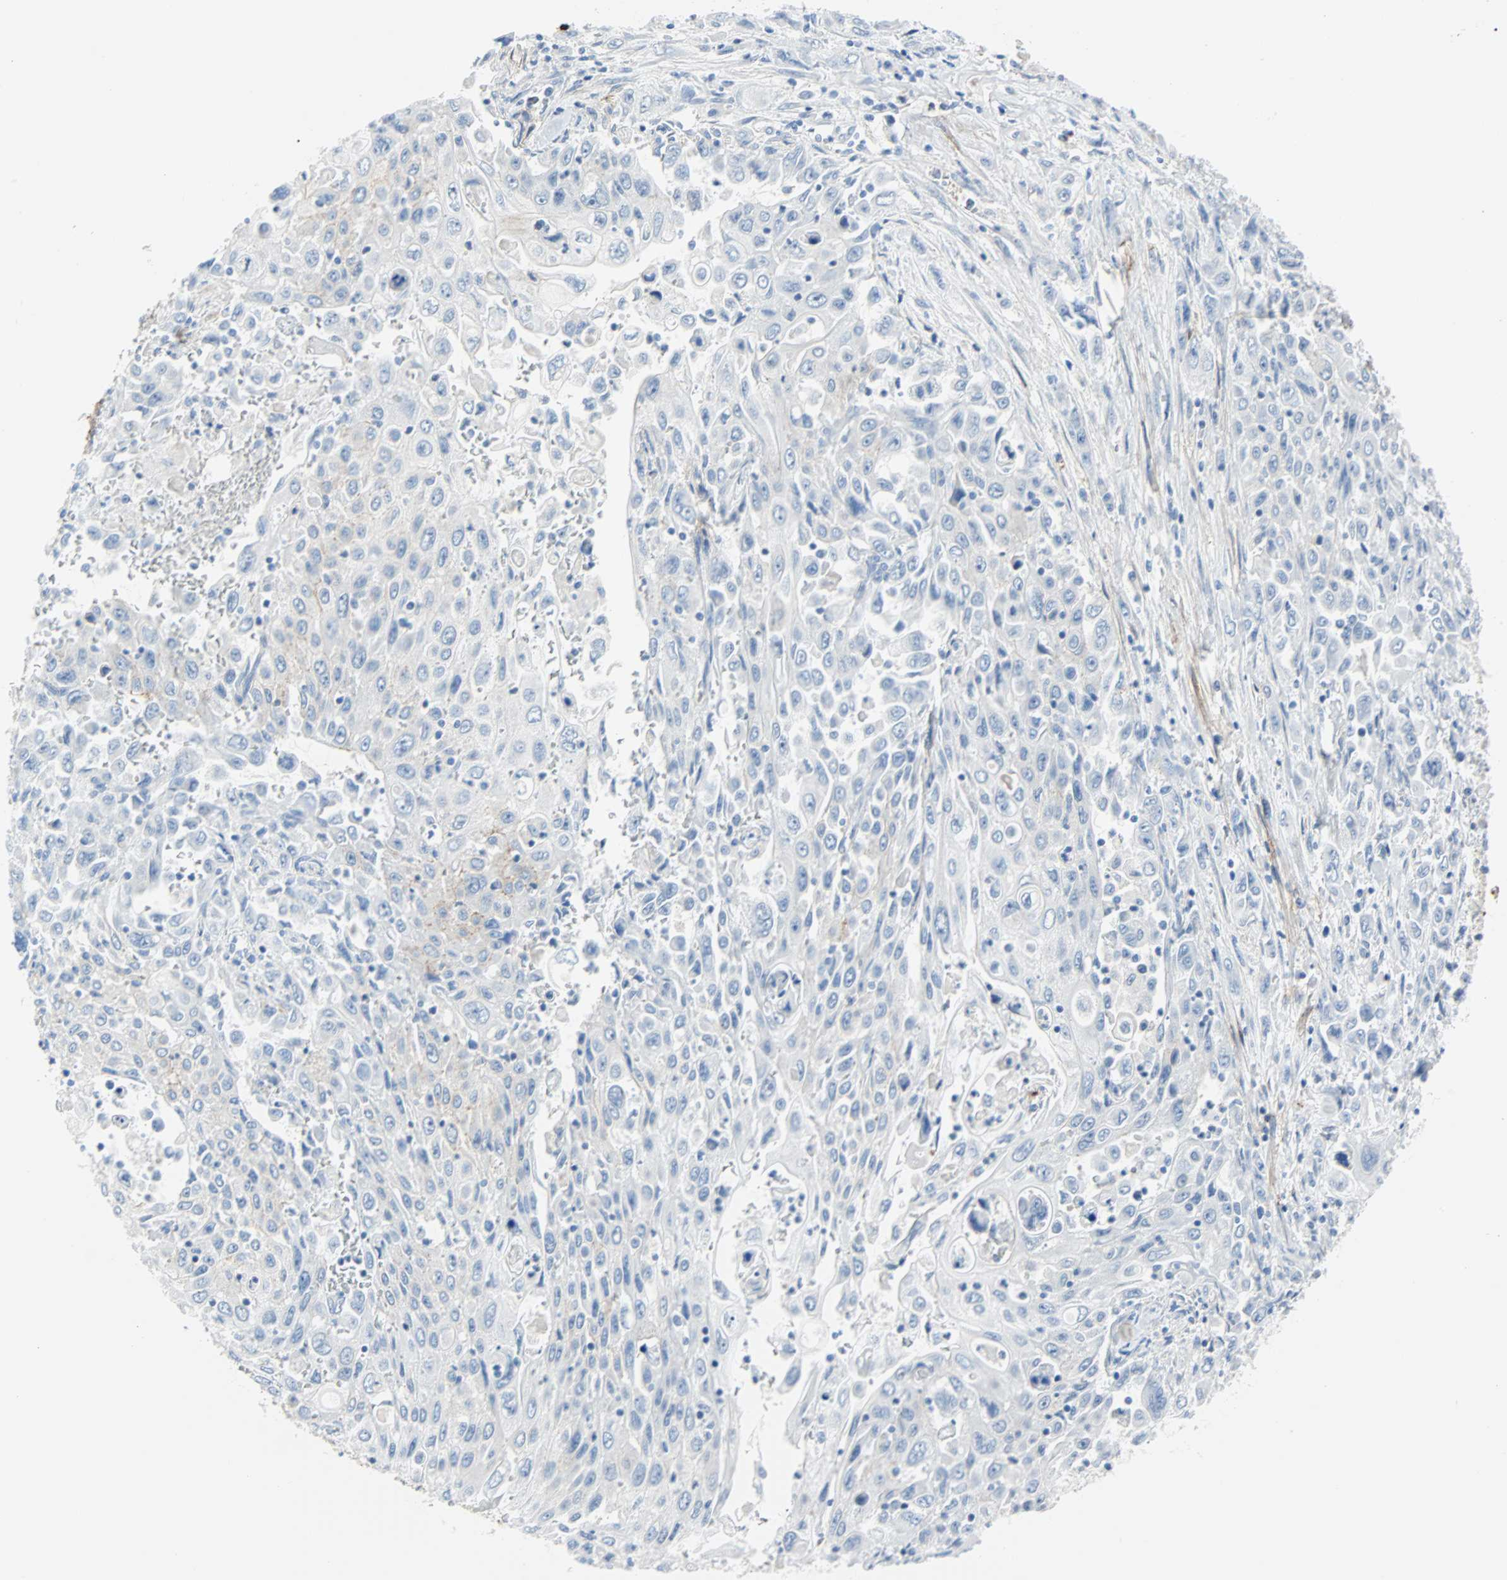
{"staining": {"intensity": "negative", "quantity": "none", "location": "none"}, "tissue": "pancreatic cancer", "cell_type": "Tumor cells", "image_type": "cancer", "snomed": [{"axis": "morphology", "description": "Adenocarcinoma, NOS"}, {"axis": "topography", "description": "Pancreas"}], "caption": "Pancreatic cancer (adenocarcinoma) stained for a protein using IHC reveals no positivity tumor cells.", "gene": "PDPN", "patient": {"sex": "male", "age": 70}}